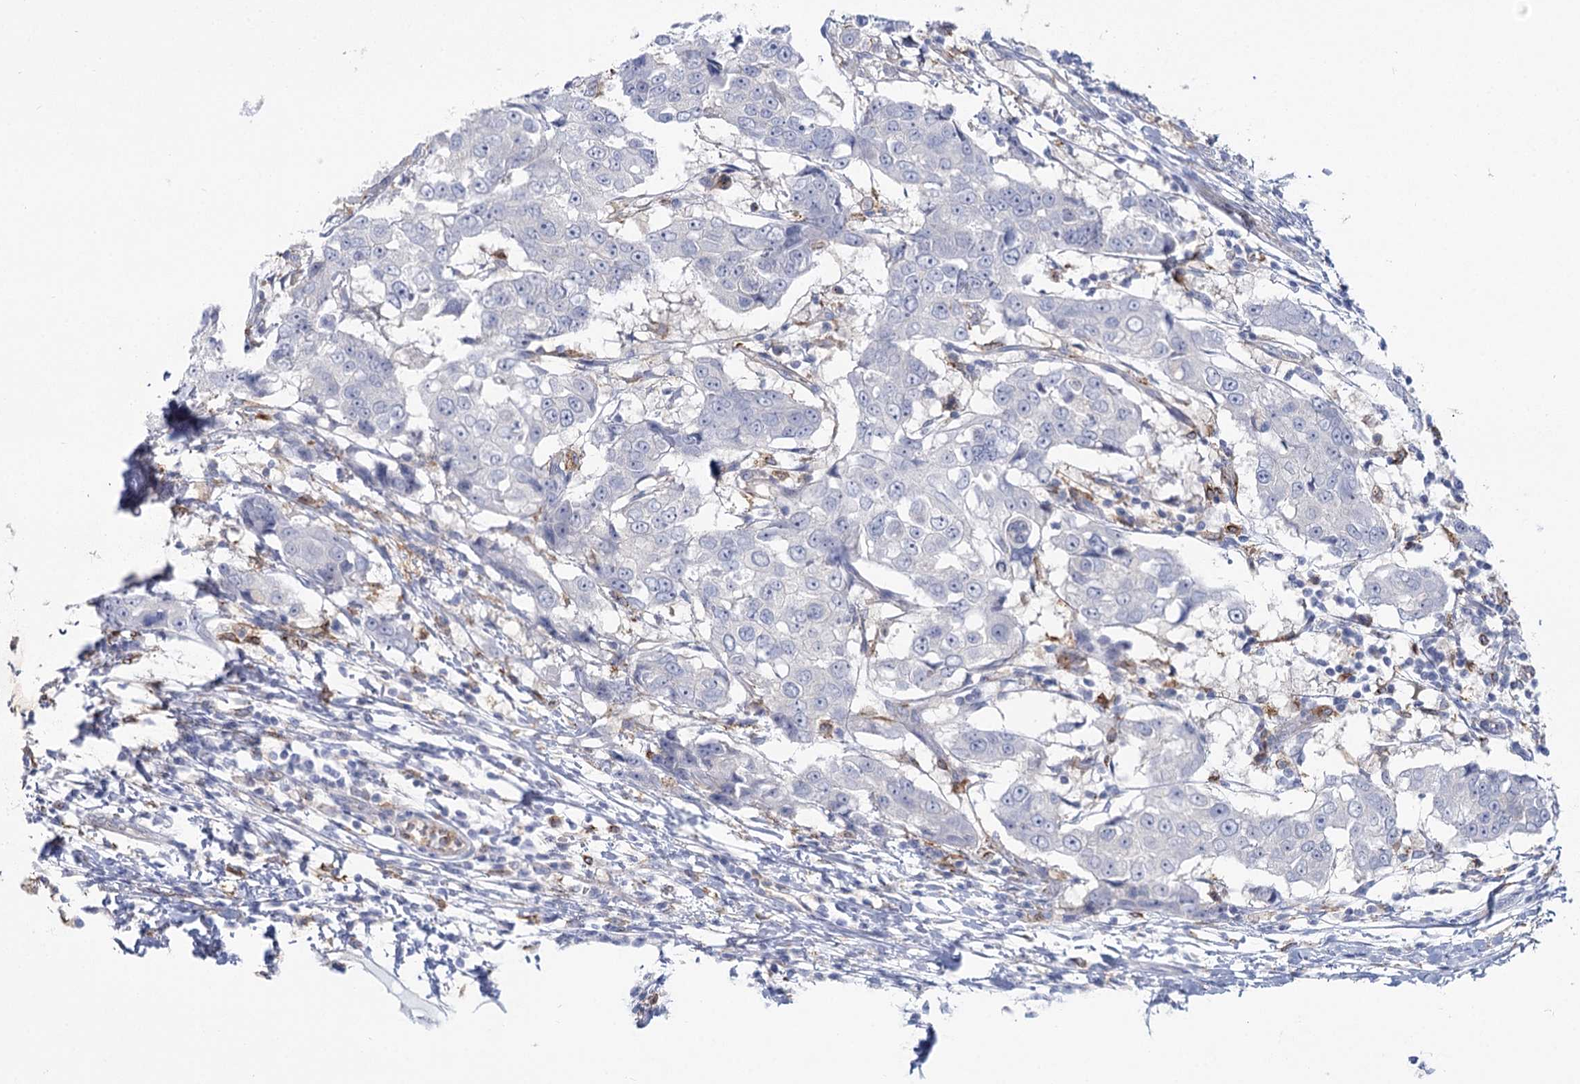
{"staining": {"intensity": "negative", "quantity": "none", "location": "none"}, "tissue": "breast cancer", "cell_type": "Tumor cells", "image_type": "cancer", "snomed": [{"axis": "morphology", "description": "Duct carcinoma"}, {"axis": "topography", "description": "Breast"}], "caption": "Immunohistochemistry histopathology image of invasive ductal carcinoma (breast) stained for a protein (brown), which exhibits no staining in tumor cells. (Stains: DAB IHC with hematoxylin counter stain, Microscopy: brightfield microscopy at high magnification).", "gene": "CCDC88A", "patient": {"sex": "female", "age": 27}}